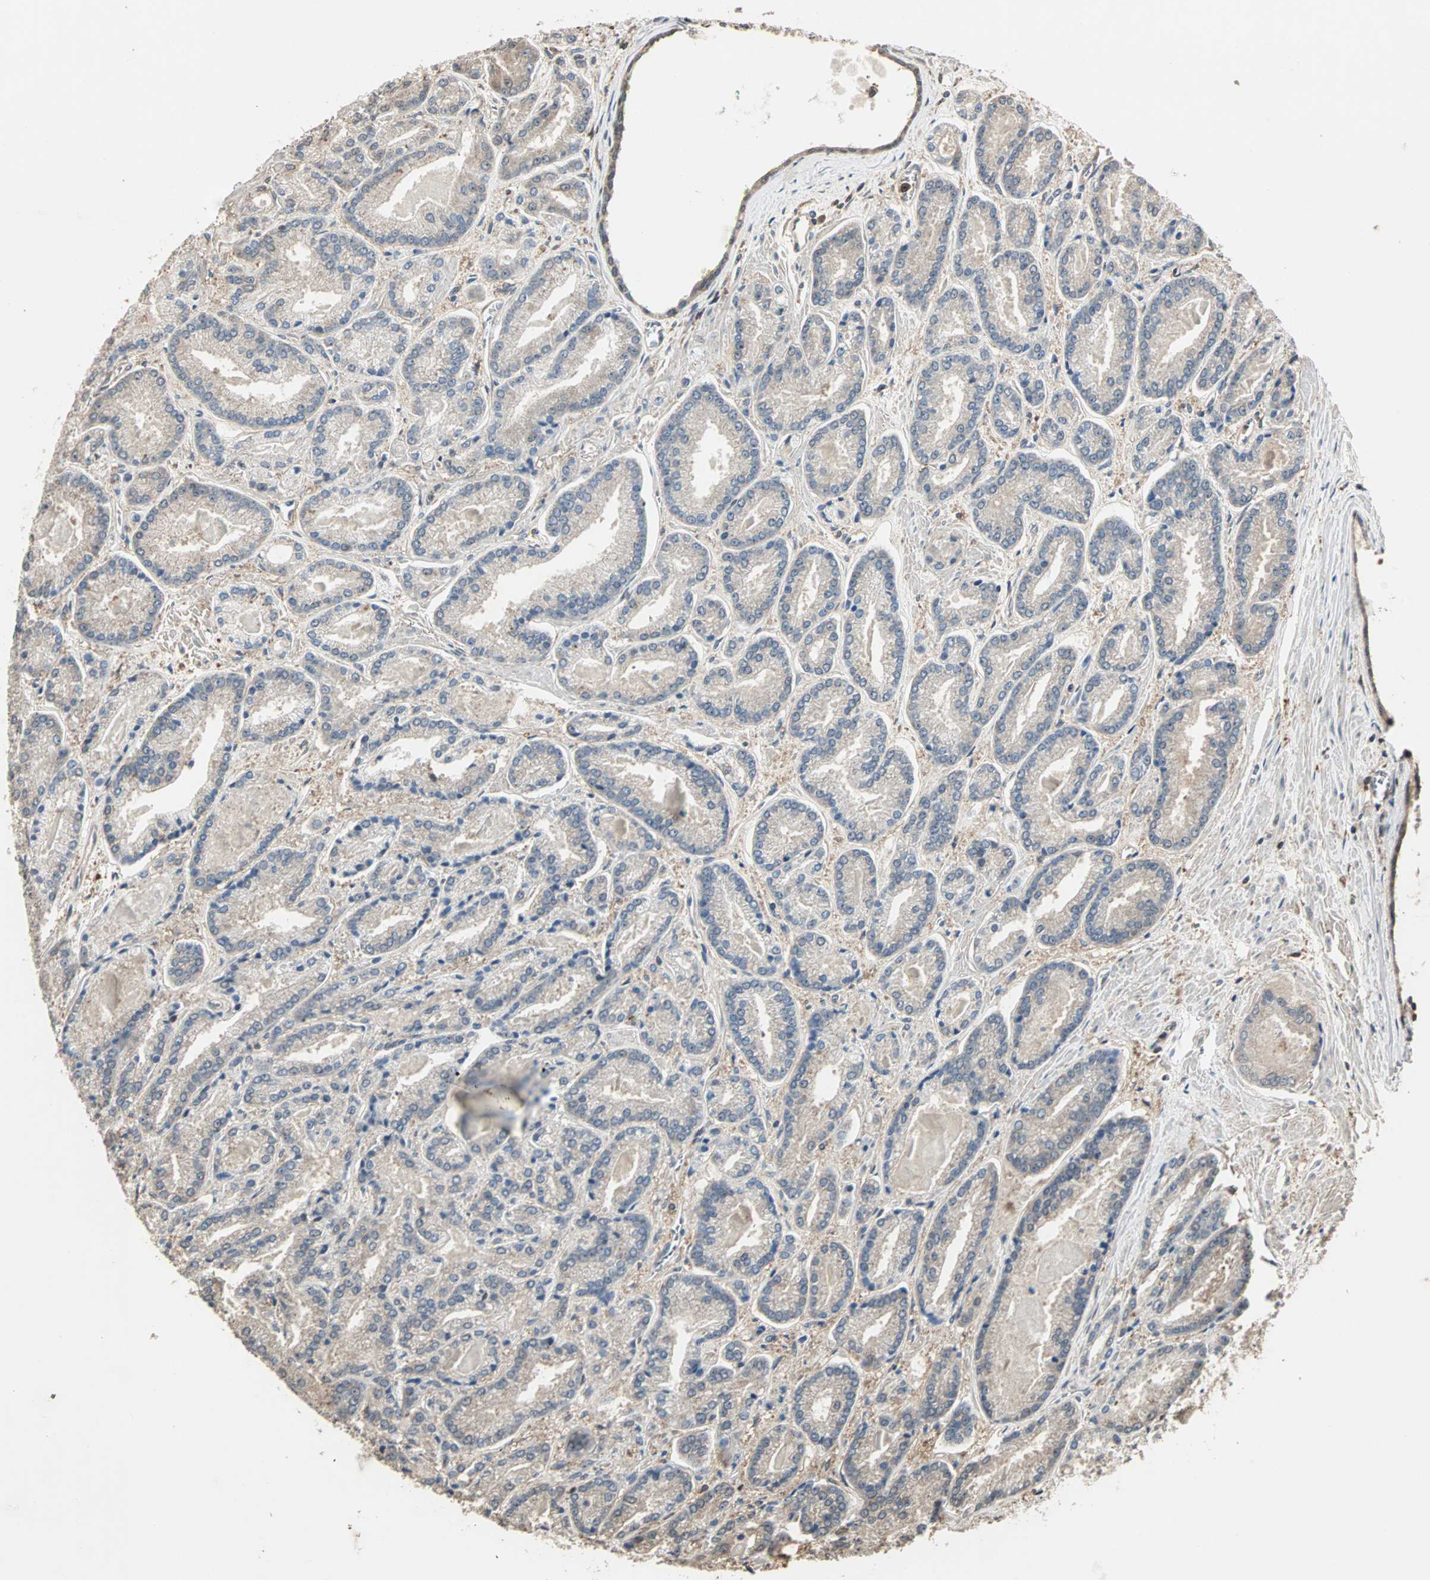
{"staining": {"intensity": "weak", "quantity": ">75%", "location": "cytoplasmic/membranous"}, "tissue": "prostate cancer", "cell_type": "Tumor cells", "image_type": "cancer", "snomed": [{"axis": "morphology", "description": "Adenocarcinoma, Low grade"}, {"axis": "topography", "description": "Prostate"}], "caption": "Protein staining demonstrates weak cytoplasmic/membranous expression in about >75% of tumor cells in prostate cancer (low-grade adenocarcinoma). The protein of interest is stained brown, and the nuclei are stained in blue (DAB (3,3'-diaminobenzidine) IHC with brightfield microscopy, high magnification).", "gene": "DRG2", "patient": {"sex": "male", "age": 59}}